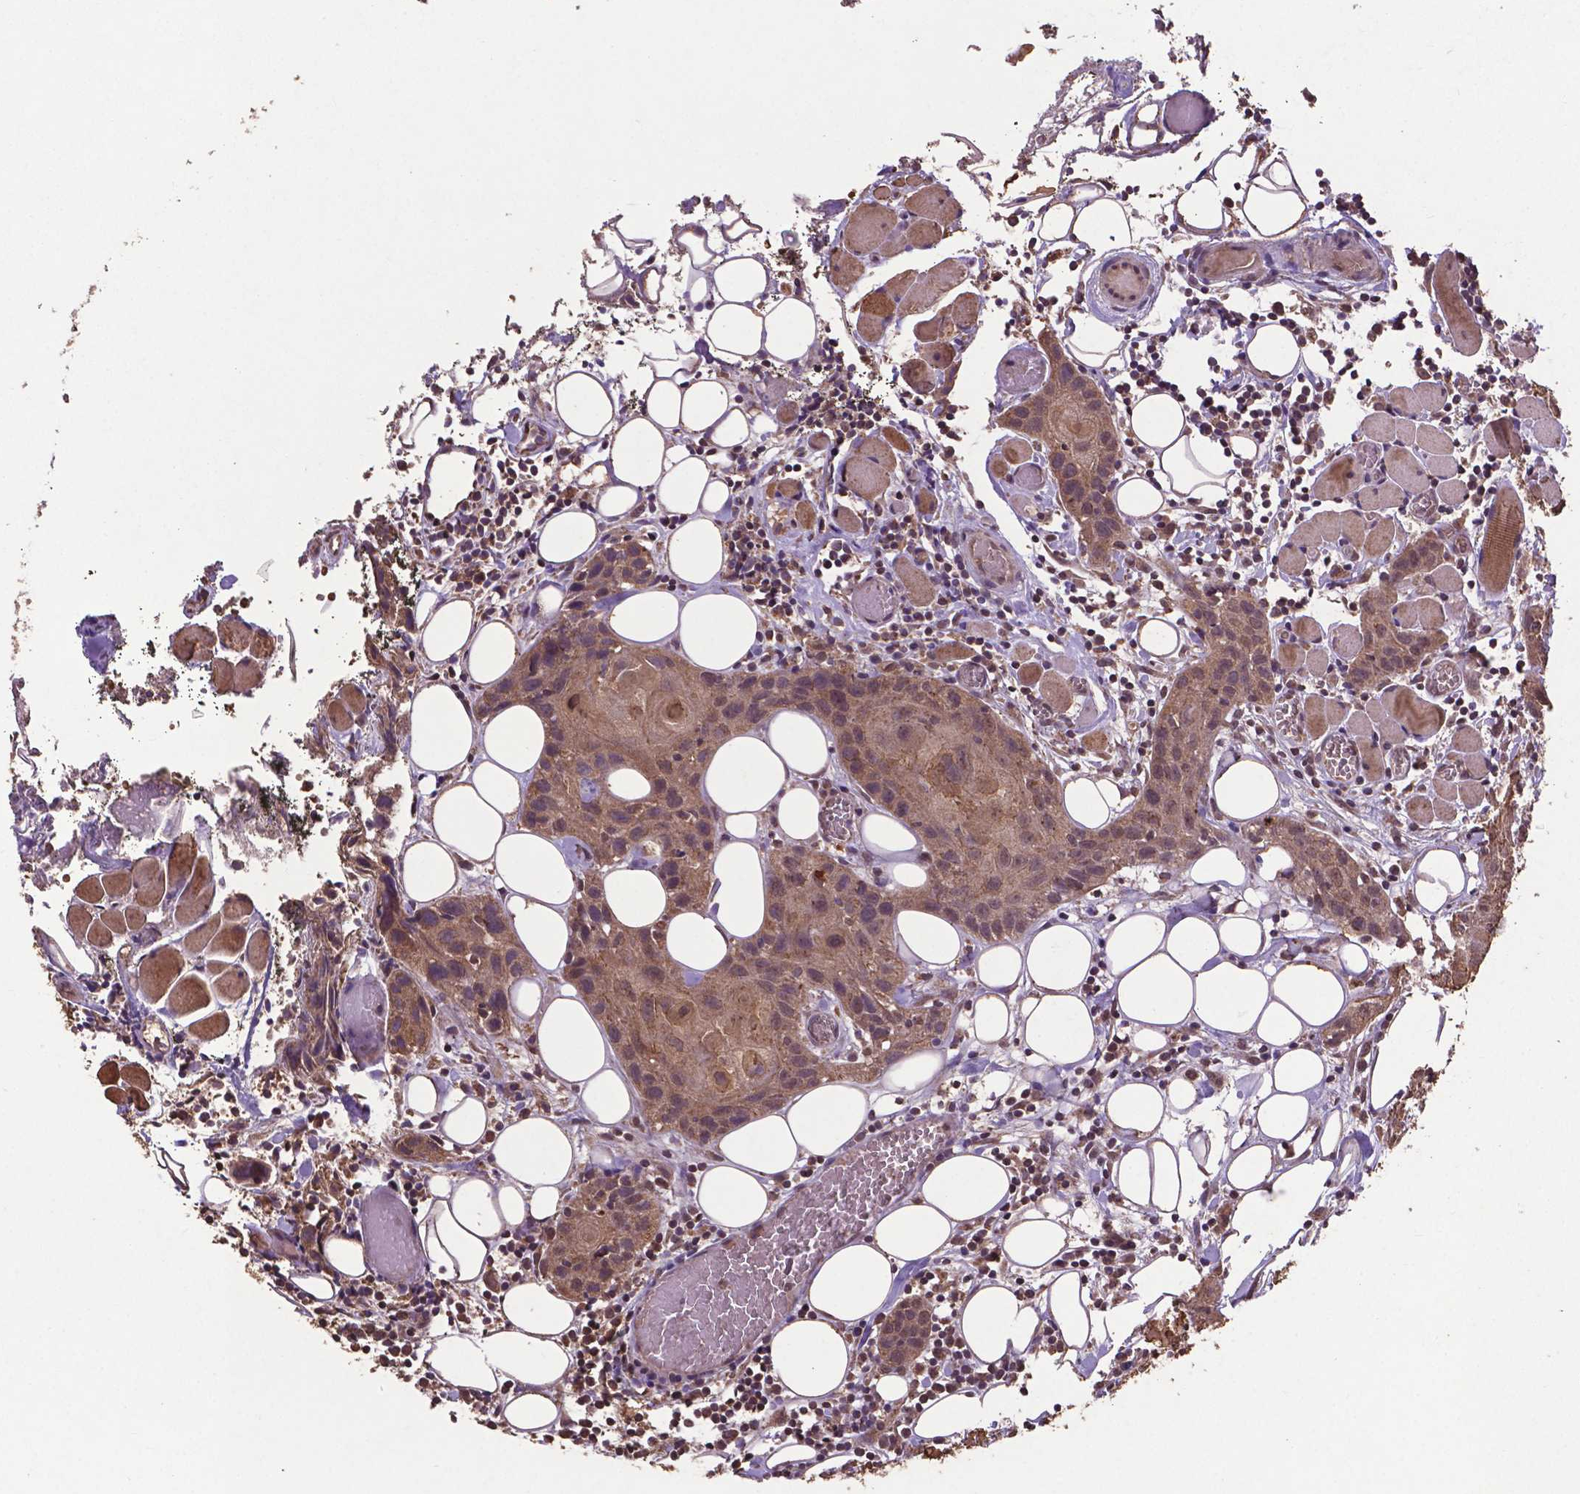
{"staining": {"intensity": "moderate", "quantity": ">75%", "location": "cytoplasmic/membranous,nuclear"}, "tissue": "head and neck cancer", "cell_type": "Tumor cells", "image_type": "cancer", "snomed": [{"axis": "morphology", "description": "Squamous cell carcinoma, NOS"}, {"axis": "topography", "description": "Oral tissue"}, {"axis": "topography", "description": "Head-Neck"}], "caption": "Immunohistochemical staining of human head and neck cancer demonstrates moderate cytoplasmic/membranous and nuclear protein positivity in about >75% of tumor cells. Using DAB (3,3'-diaminobenzidine) (brown) and hematoxylin (blue) stains, captured at high magnification using brightfield microscopy.", "gene": "DCAF1", "patient": {"sex": "male", "age": 58}}